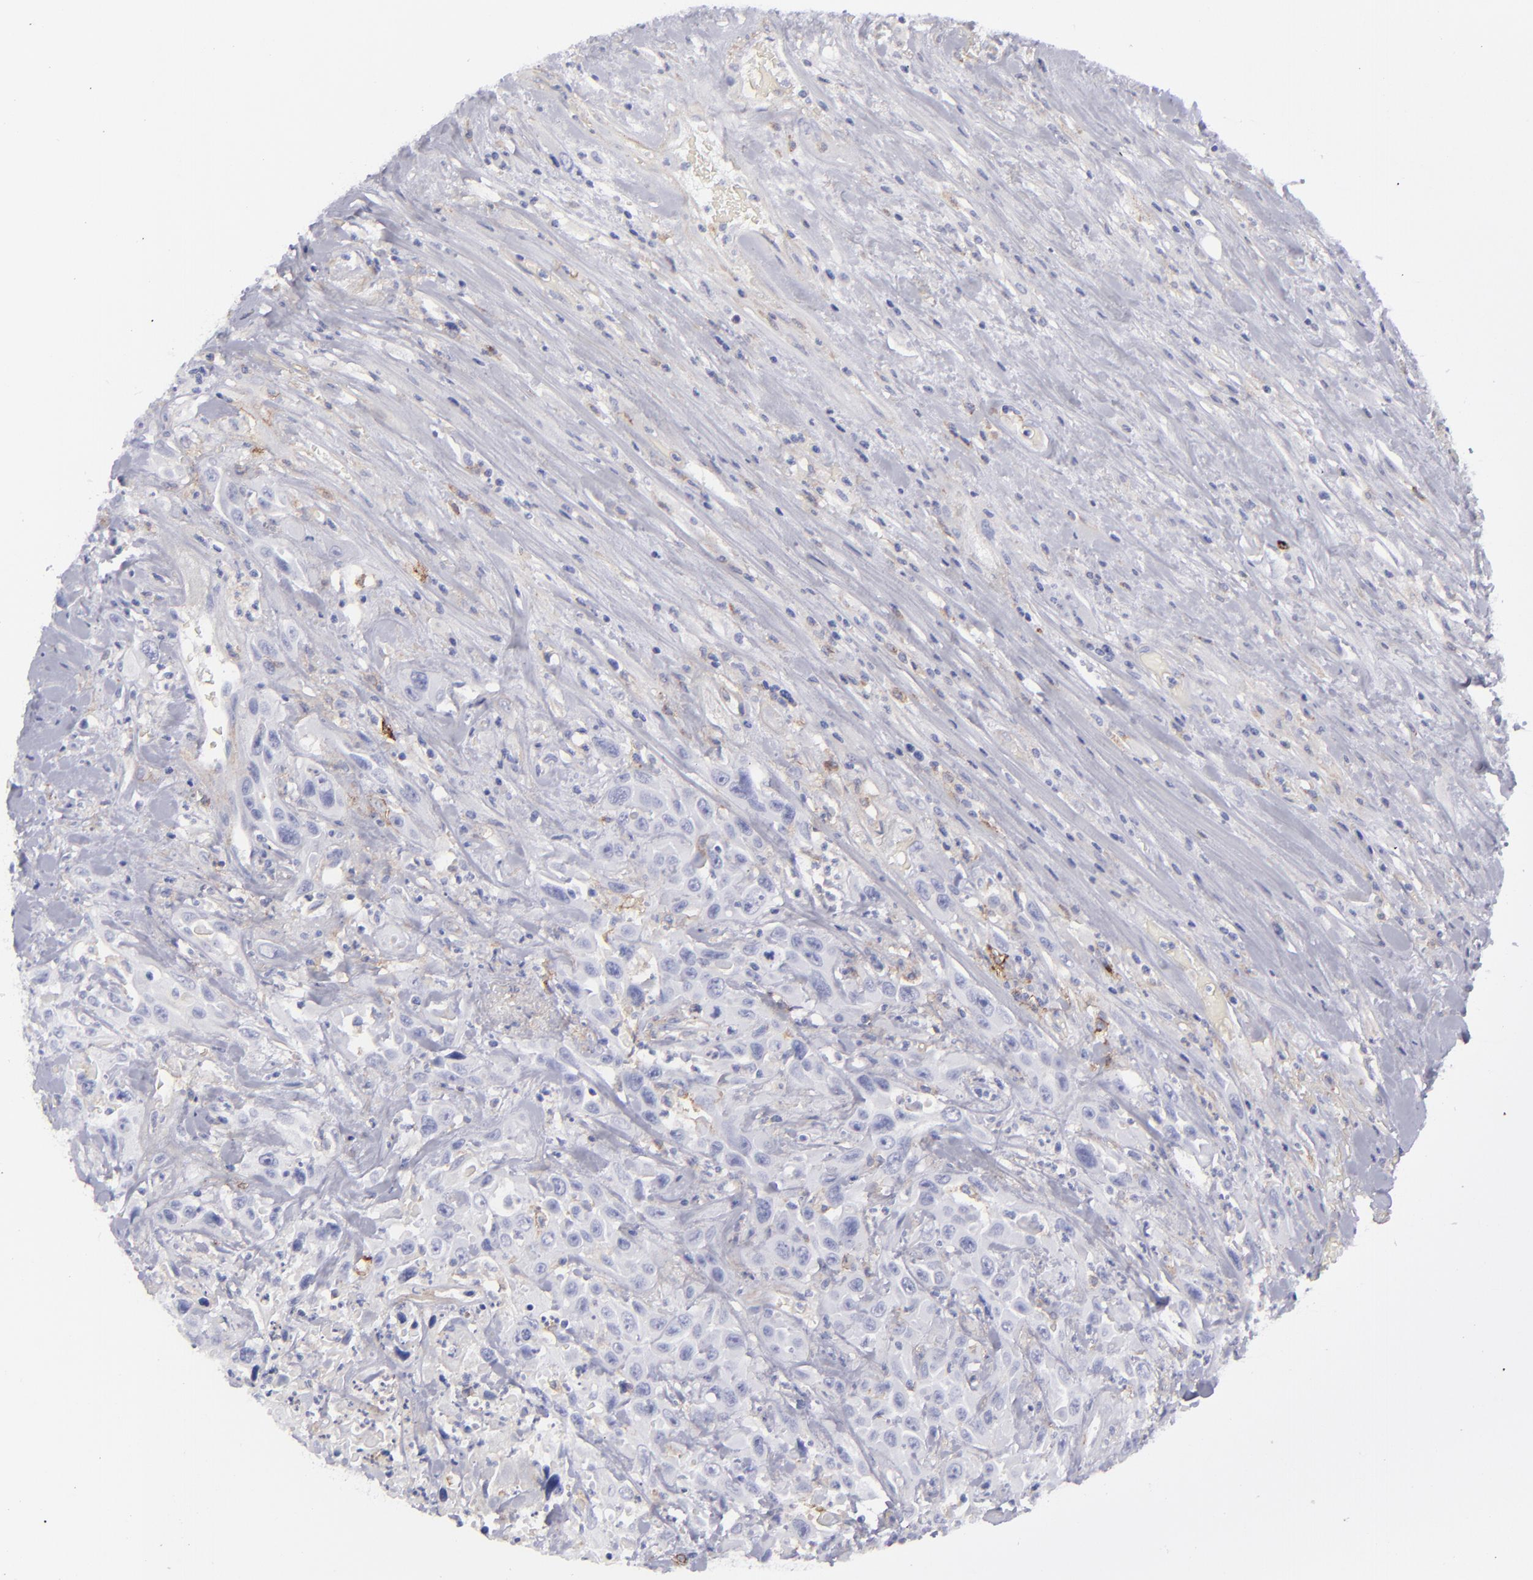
{"staining": {"intensity": "negative", "quantity": "none", "location": "none"}, "tissue": "urothelial cancer", "cell_type": "Tumor cells", "image_type": "cancer", "snomed": [{"axis": "morphology", "description": "Urothelial carcinoma, High grade"}, {"axis": "topography", "description": "Urinary bladder"}], "caption": "This is an immunohistochemistry (IHC) image of urothelial cancer. There is no positivity in tumor cells.", "gene": "ANPEP", "patient": {"sex": "female", "age": 84}}